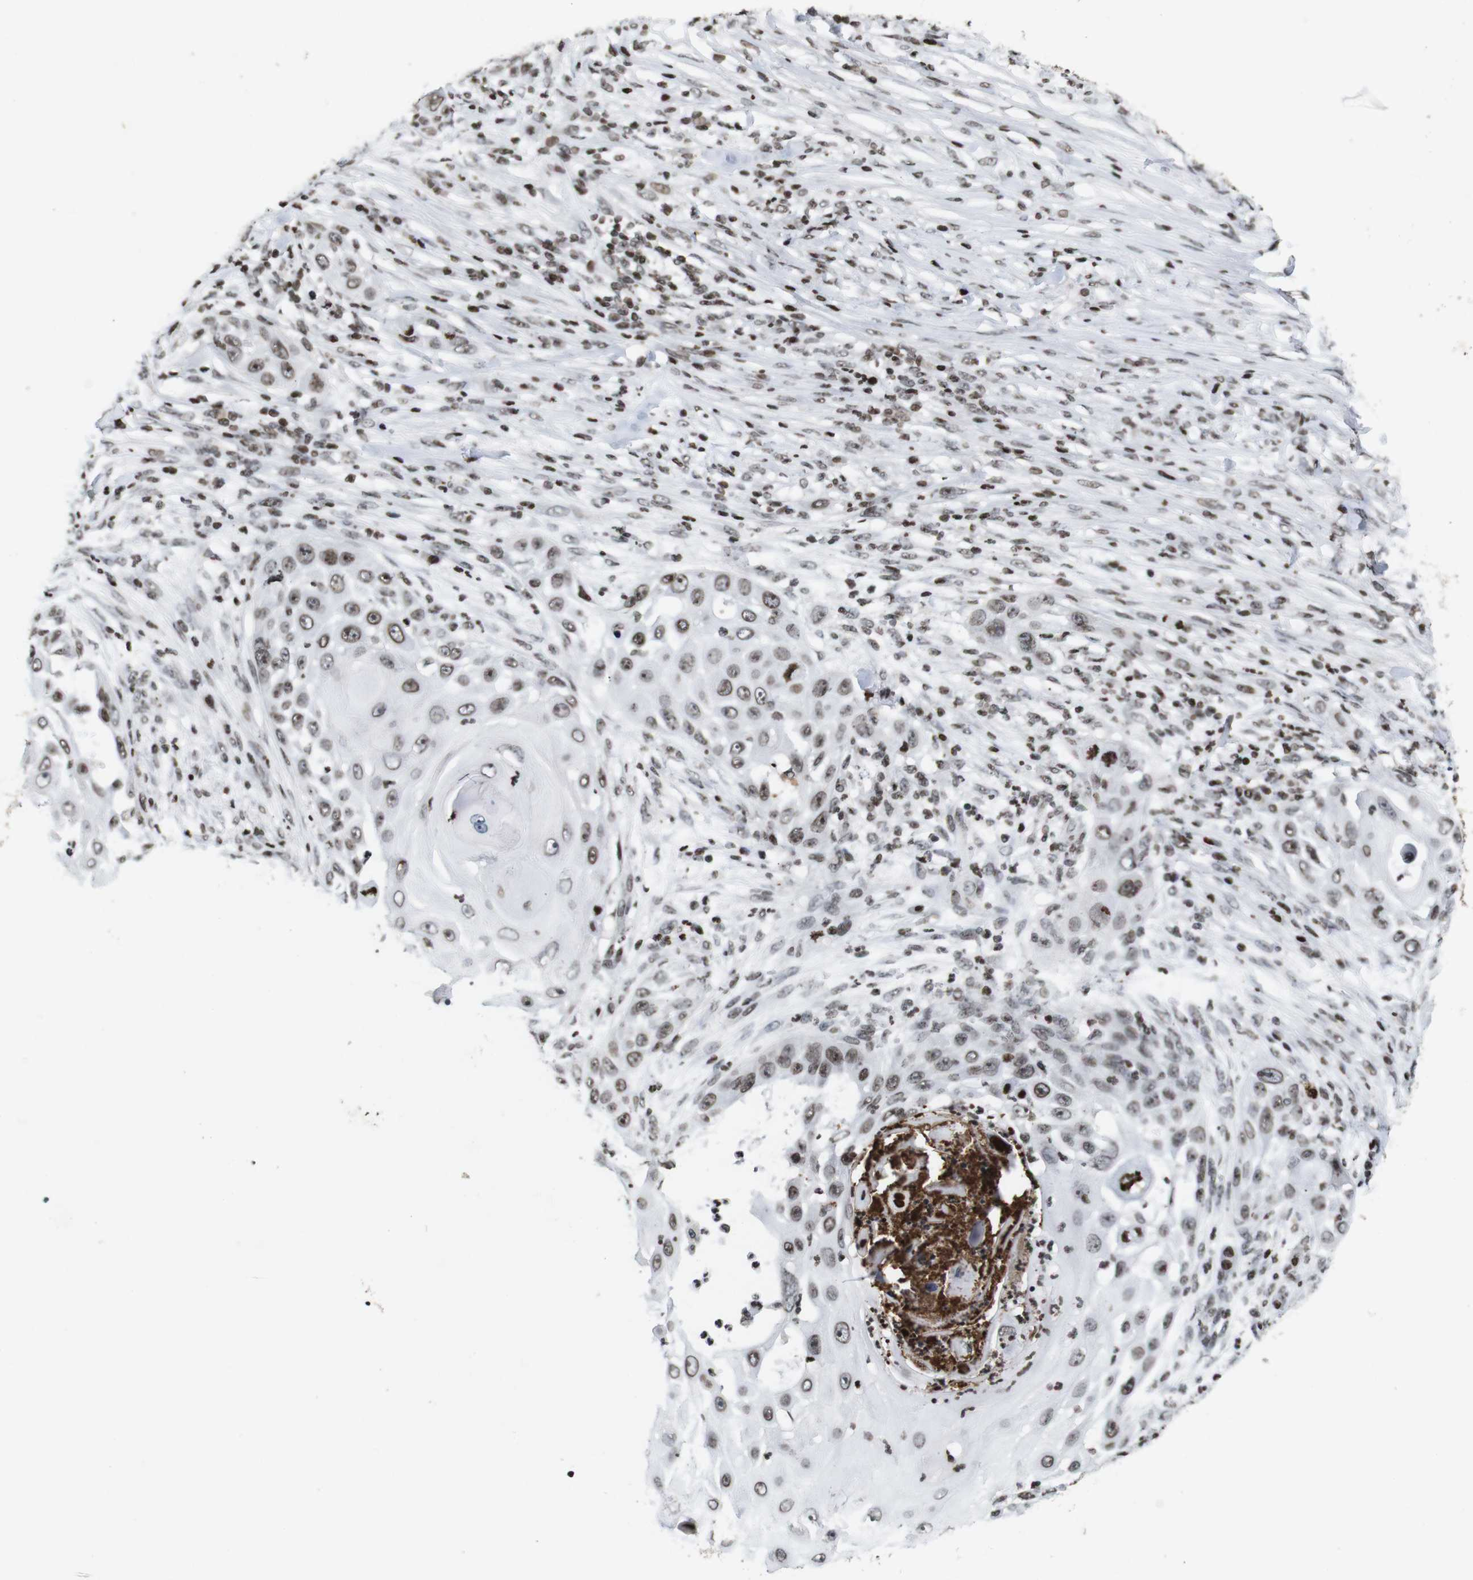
{"staining": {"intensity": "weak", "quantity": ">75%", "location": "nuclear"}, "tissue": "skin cancer", "cell_type": "Tumor cells", "image_type": "cancer", "snomed": [{"axis": "morphology", "description": "Squamous cell carcinoma, NOS"}, {"axis": "topography", "description": "Skin"}], "caption": "Protein staining of squamous cell carcinoma (skin) tissue reveals weak nuclear positivity in approximately >75% of tumor cells.", "gene": "MAGEH1", "patient": {"sex": "female", "age": 44}}